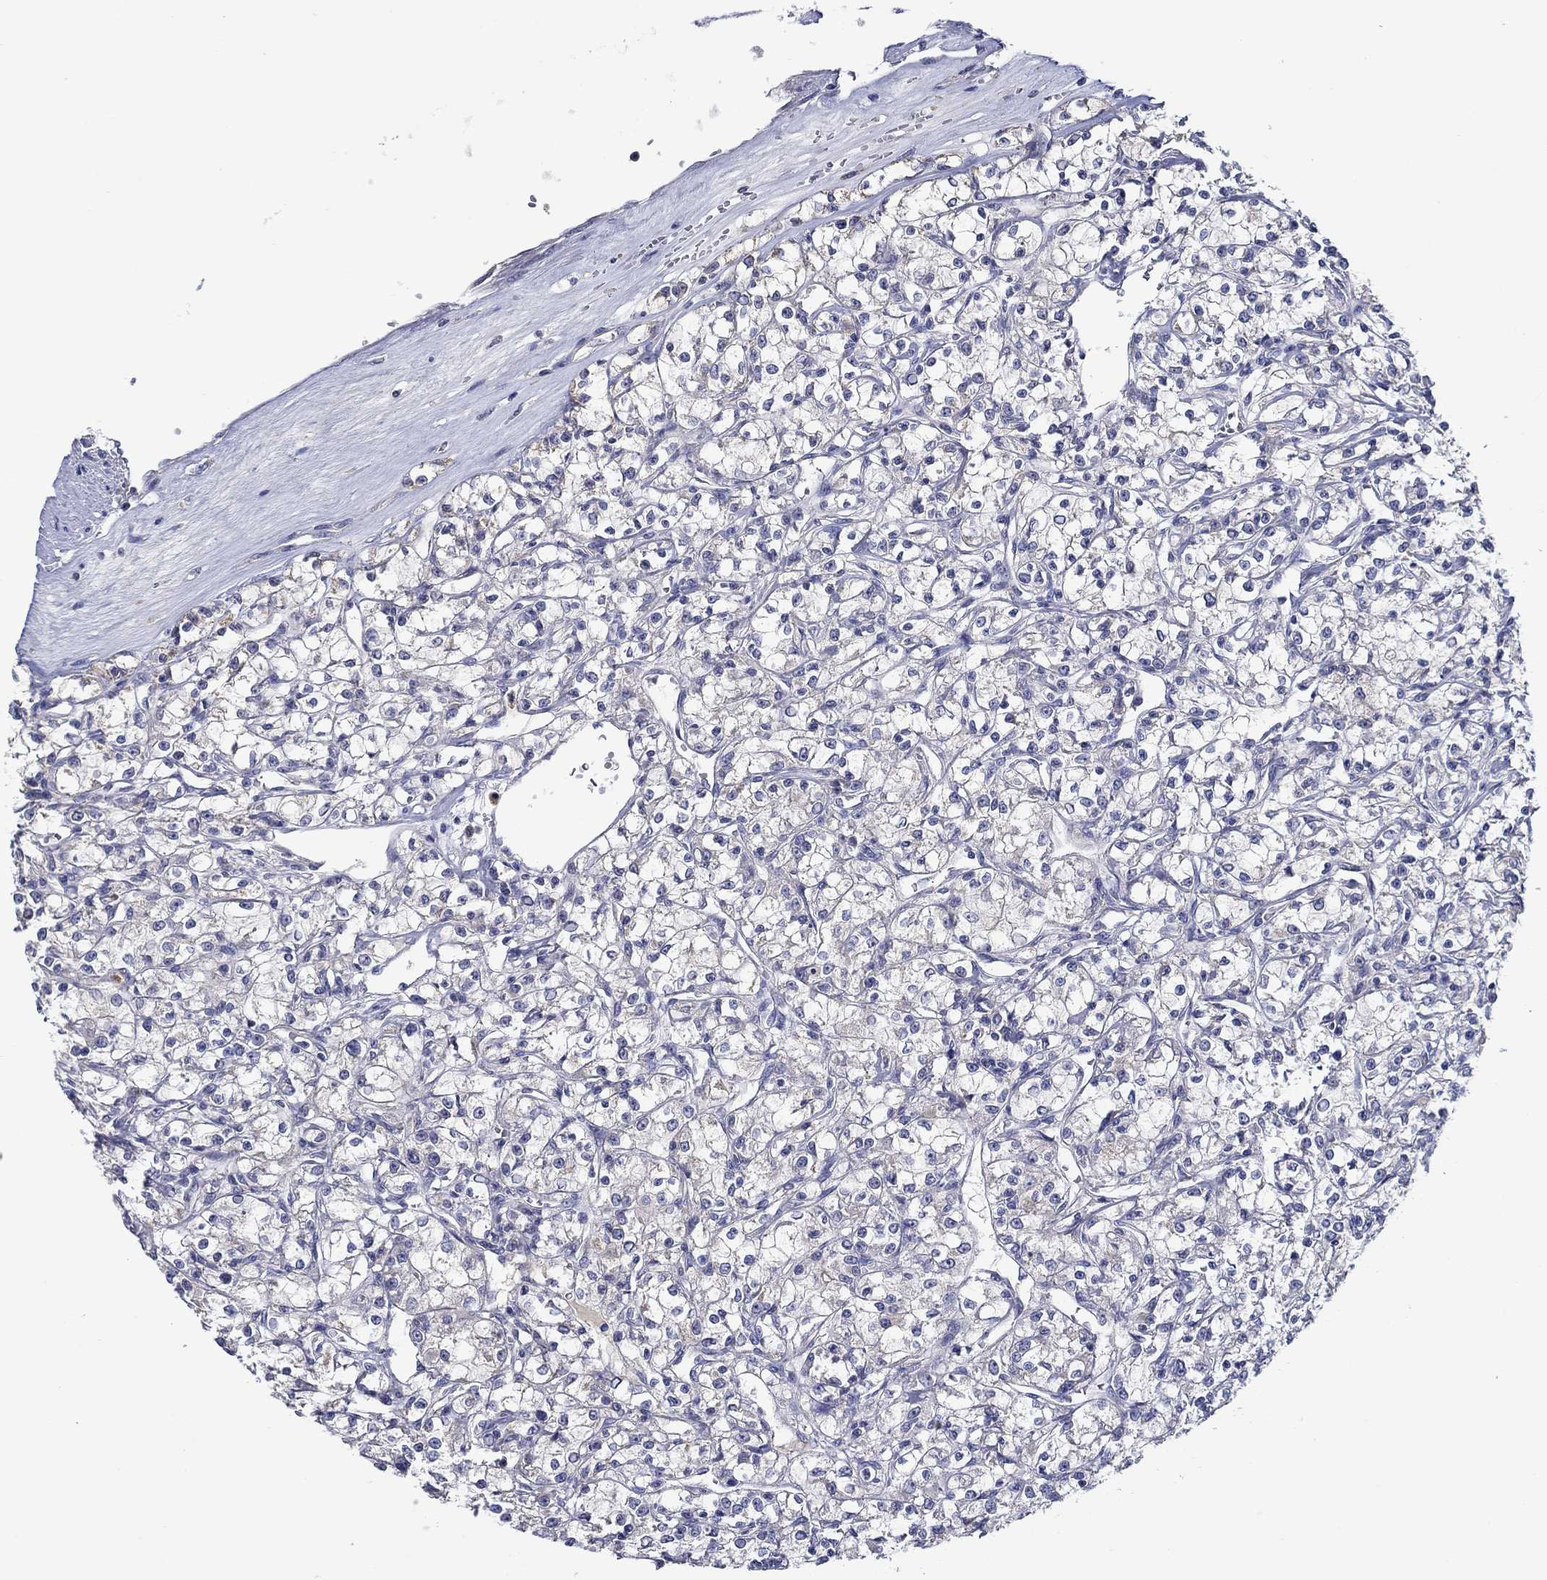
{"staining": {"intensity": "negative", "quantity": "none", "location": "none"}, "tissue": "renal cancer", "cell_type": "Tumor cells", "image_type": "cancer", "snomed": [{"axis": "morphology", "description": "Adenocarcinoma, NOS"}, {"axis": "topography", "description": "Kidney"}], "caption": "High power microscopy image of an immunohistochemistry (IHC) photomicrograph of renal cancer, revealing no significant staining in tumor cells. The staining was performed using DAB to visualize the protein expression in brown, while the nuclei were stained in blue with hematoxylin (Magnification: 20x).", "gene": "CHIT1", "patient": {"sex": "female", "age": 59}}